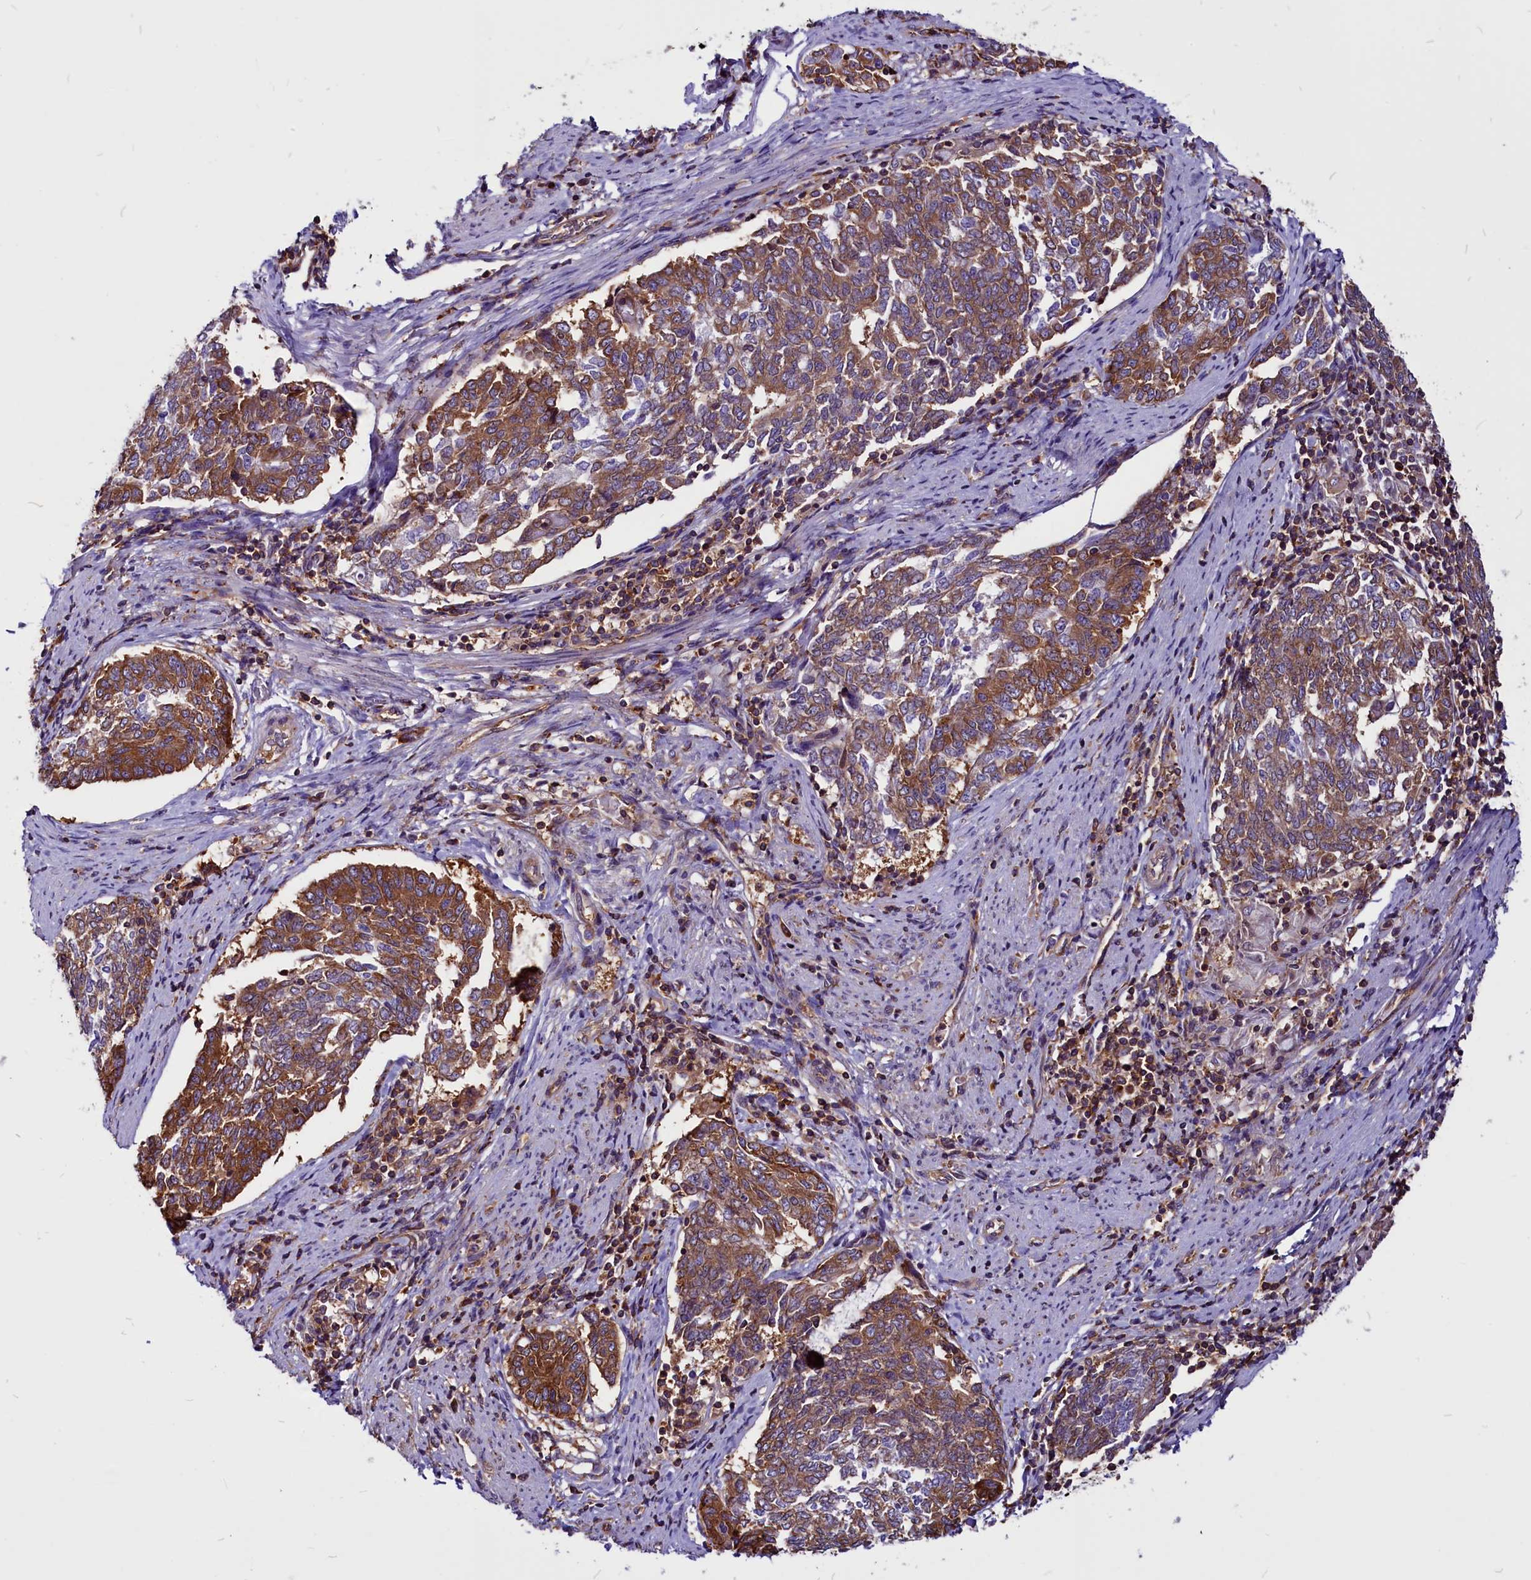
{"staining": {"intensity": "moderate", "quantity": ">75%", "location": "cytoplasmic/membranous"}, "tissue": "endometrial cancer", "cell_type": "Tumor cells", "image_type": "cancer", "snomed": [{"axis": "morphology", "description": "Adenocarcinoma, NOS"}, {"axis": "topography", "description": "Endometrium"}], "caption": "Protein analysis of adenocarcinoma (endometrial) tissue shows moderate cytoplasmic/membranous staining in approximately >75% of tumor cells.", "gene": "EIF3G", "patient": {"sex": "female", "age": 80}}